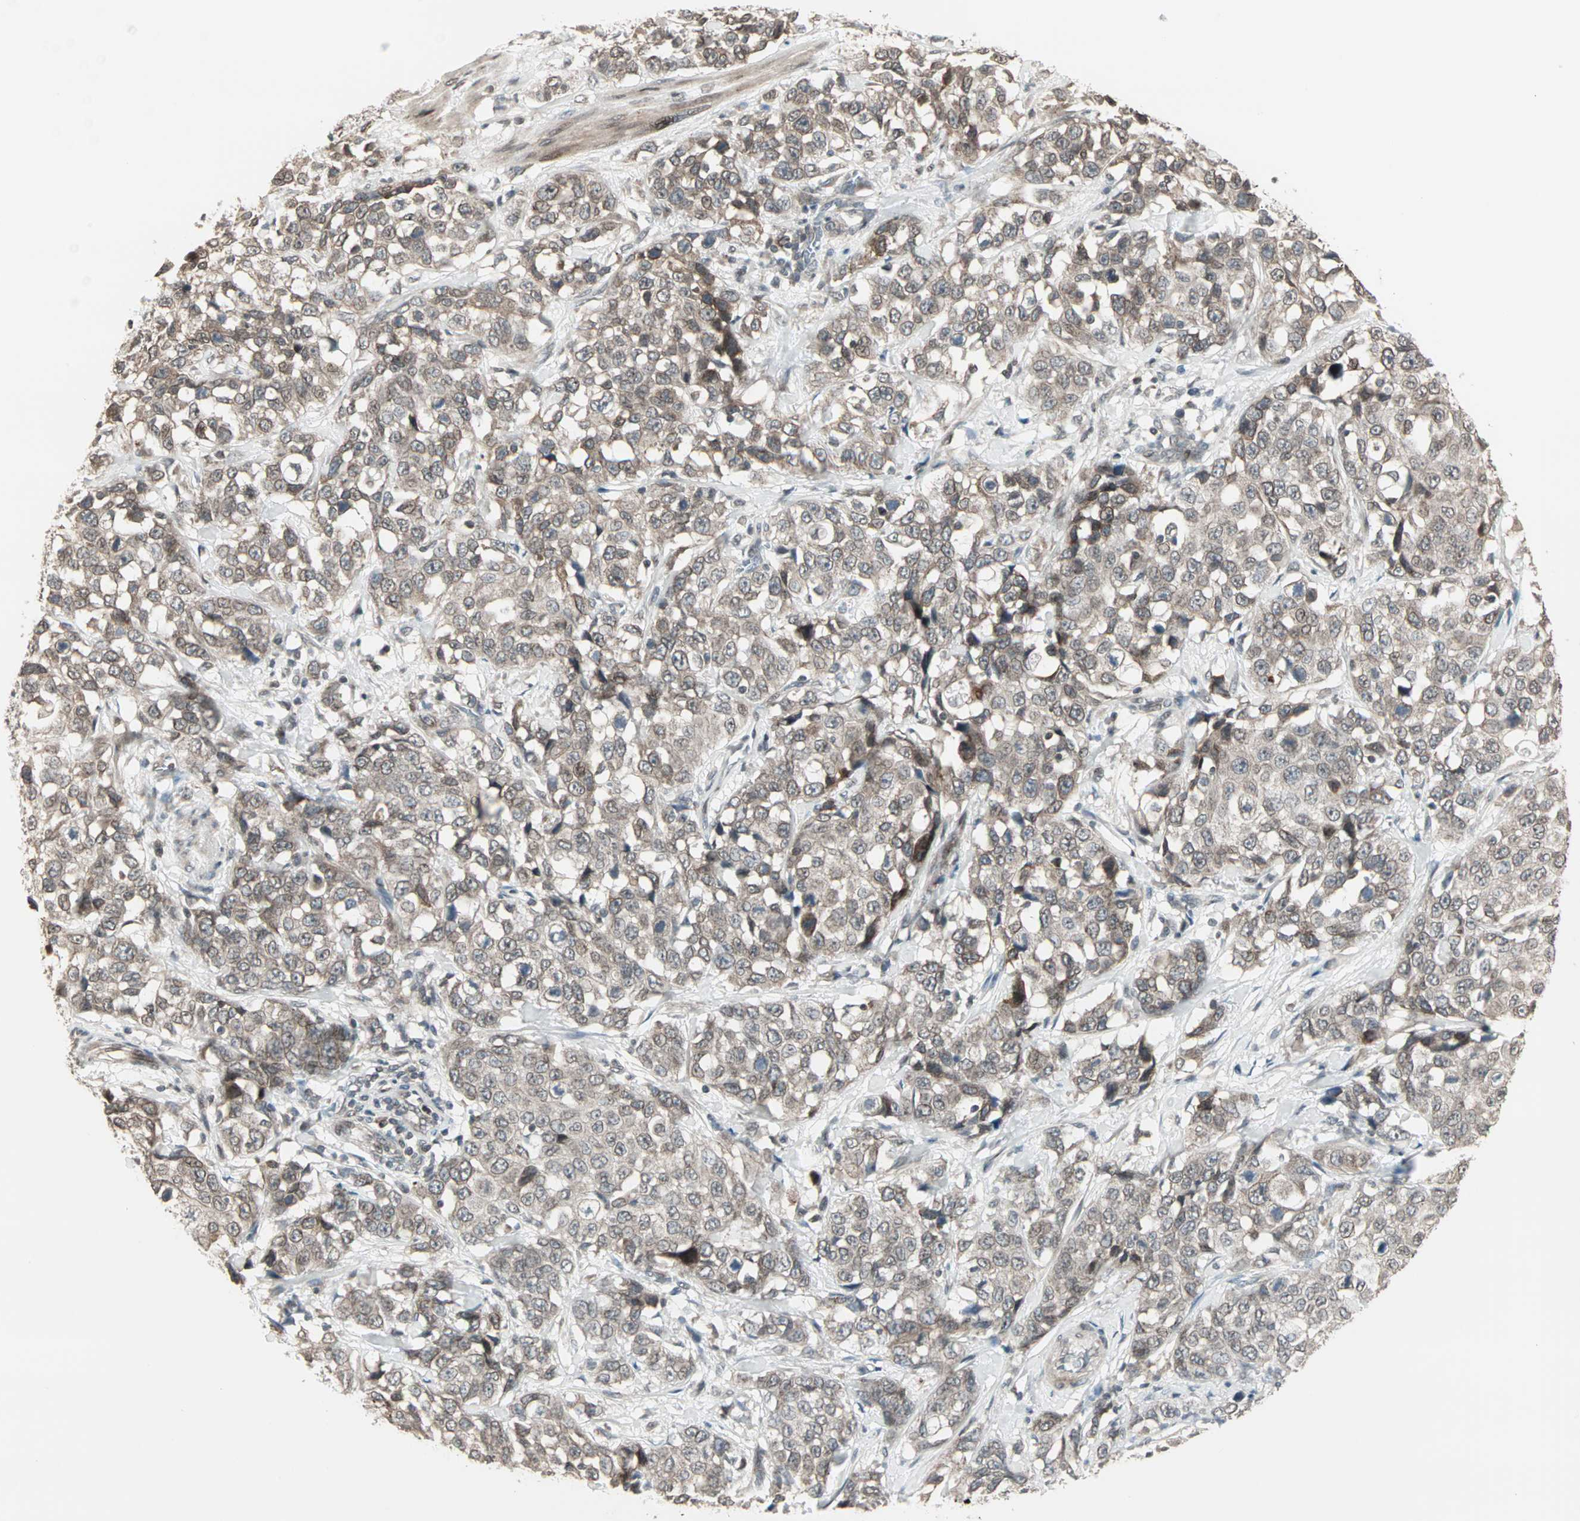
{"staining": {"intensity": "weak", "quantity": ">75%", "location": "cytoplasmic/membranous,nuclear"}, "tissue": "stomach cancer", "cell_type": "Tumor cells", "image_type": "cancer", "snomed": [{"axis": "morphology", "description": "Normal tissue, NOS"}, {"axis": "morphology", "description": "Adenocarcinoma, NOS"}, {"axis": "topography", "description": "Stomach"}], "caption": "This image reveals stomach cancer (adenocarcinoma) stained with IHC to label a protein in brown. The cytoplasmic/membranous and nuclear of tumor cells show weak positivity for the protein. Nuclei are counter-stained blue.", "gene": "CBLC", "patient": {"sex": "male", "age": 48}}